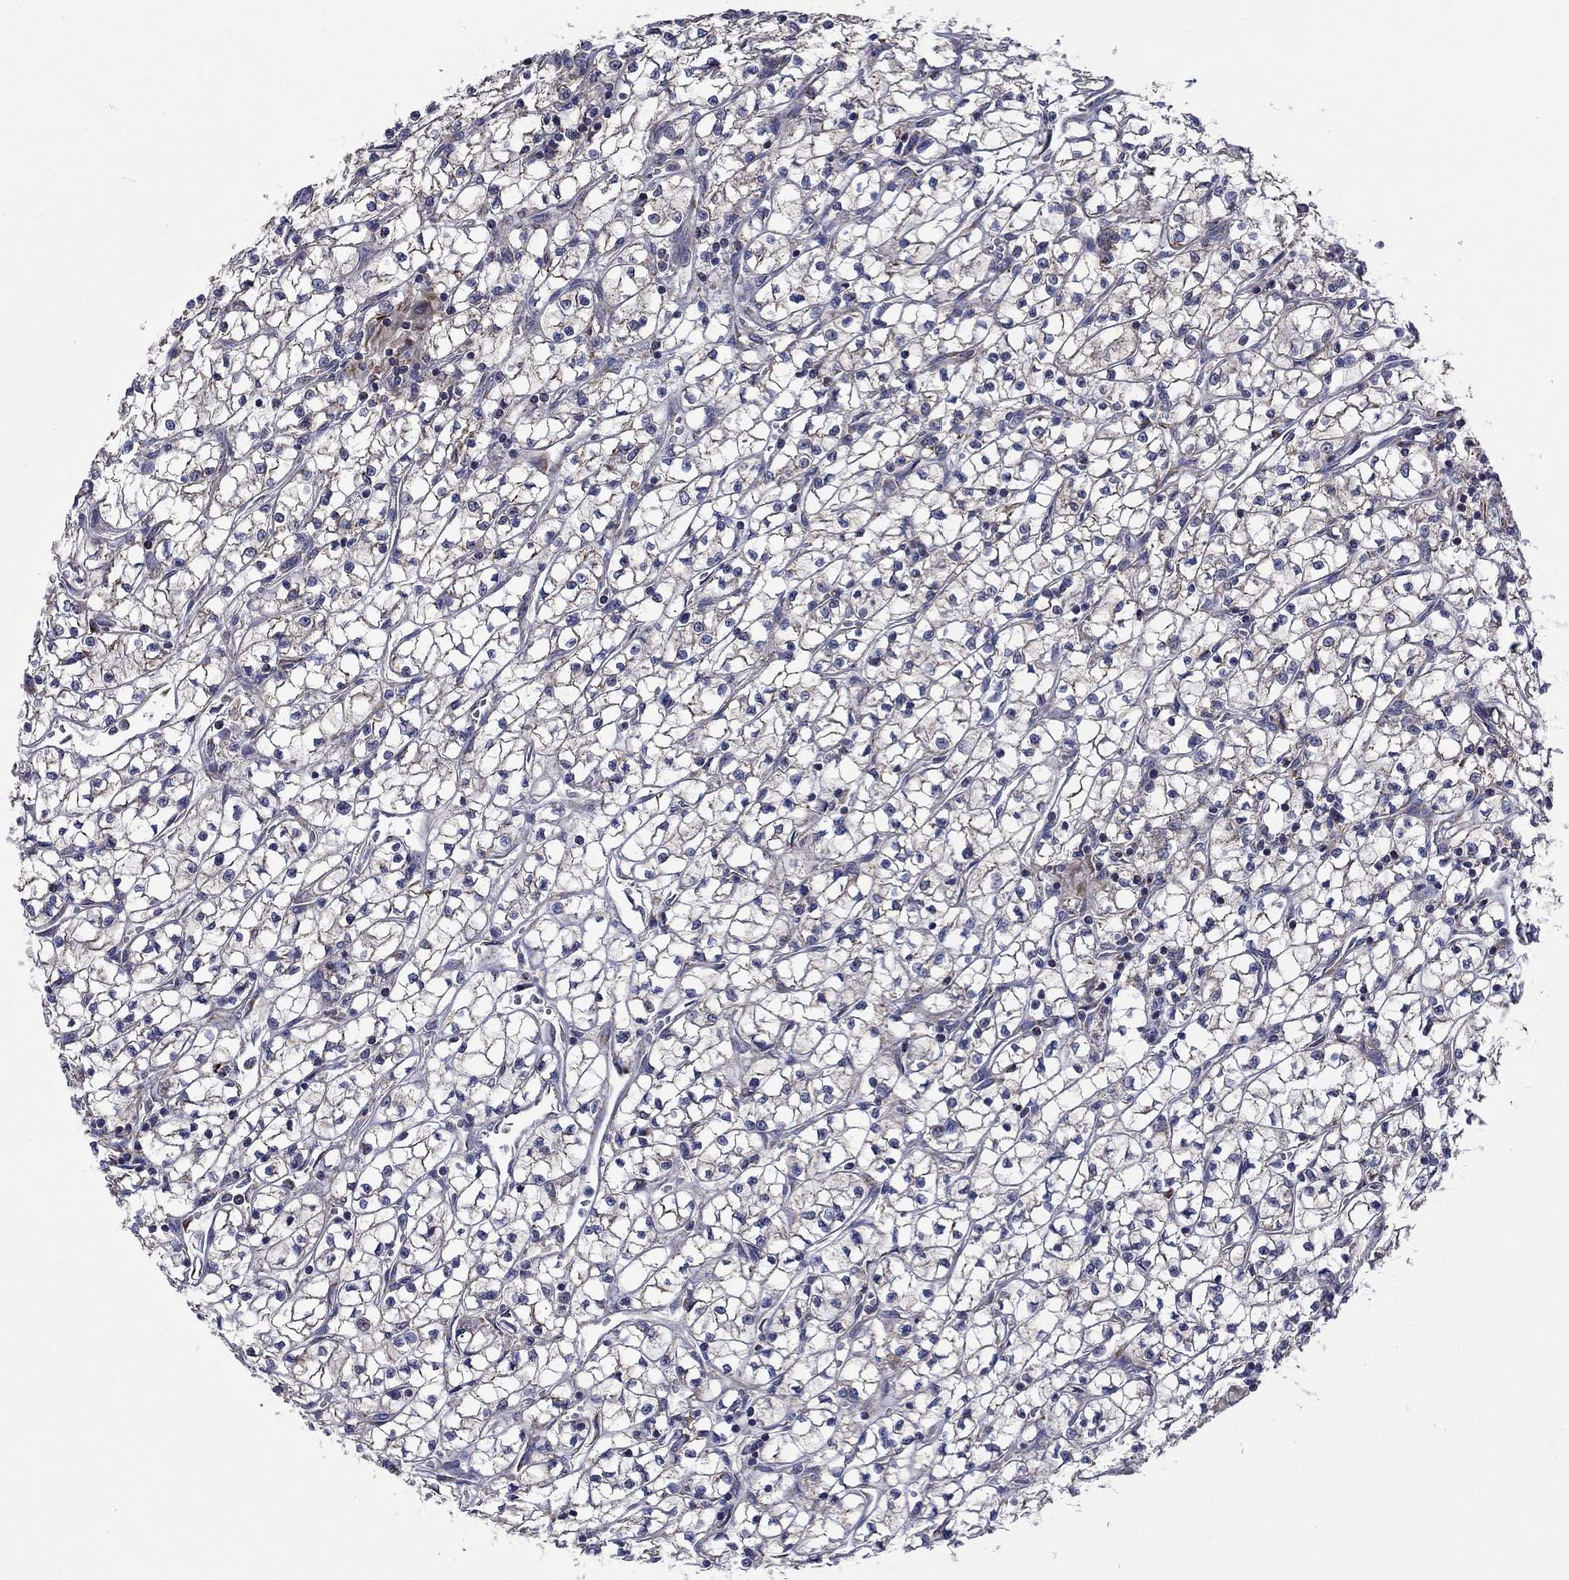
{"staining": {"intensity": "negative", "quantity": "none", "location": "none"}, "tissue": "renal cancer", "cell_type": "Tumor cells", "image_type": "cancer", "snomed": [{"axis": "morphology", "description": "Adenocarcinoma, NOS"}, {"axis": "topography", "description": "Kidney"}], "caption": "There is no significant staining in tumor cells of adenocarcinoma (renal).", "gene": "RPLP0", "patient": {"sex": "female", "age": 64}}